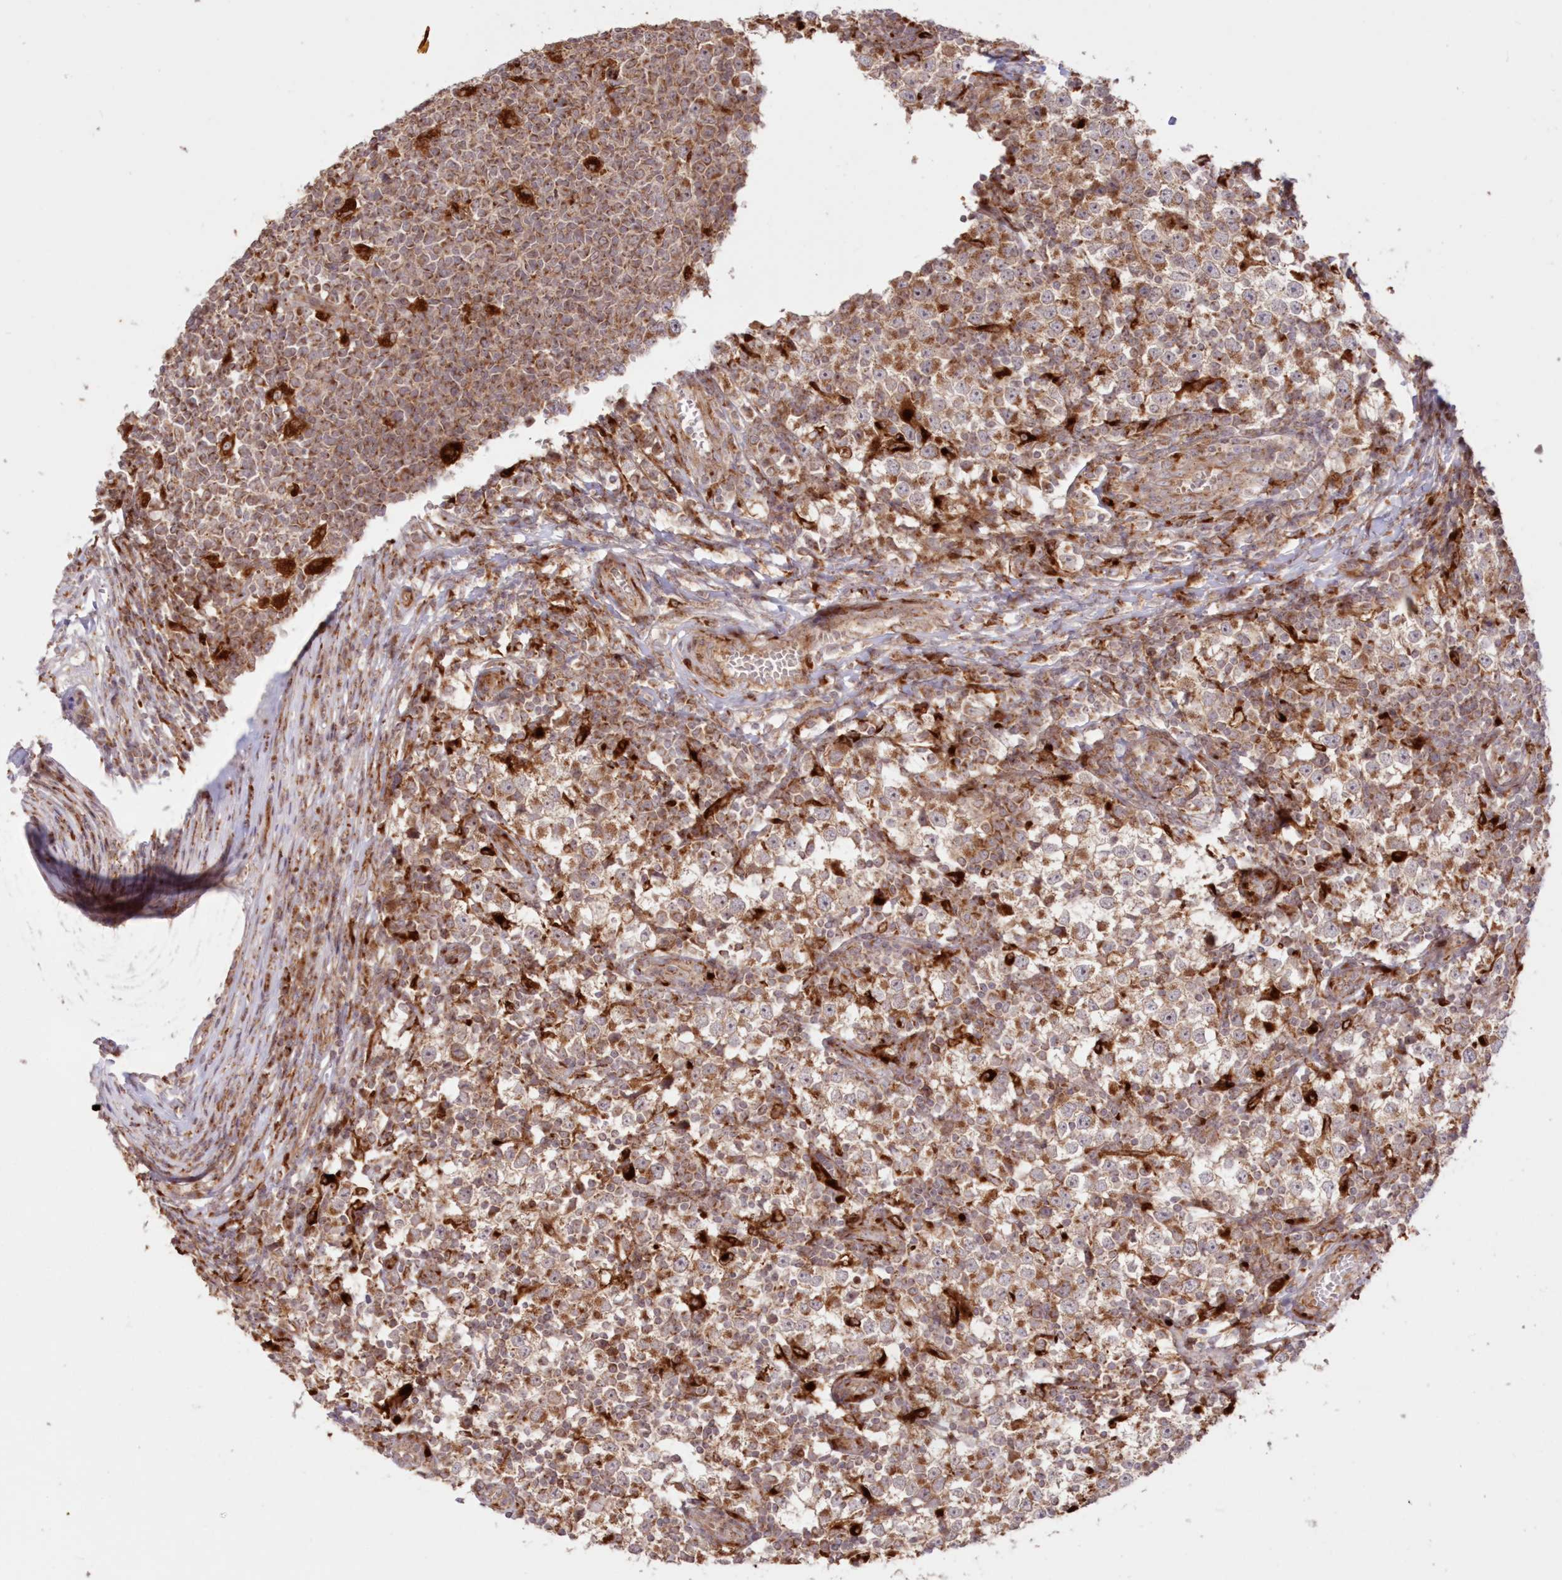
{"staining": {"intensity": "moderate", "quantity": ">75%", "location": "cytoplasmic/membranous"}, "tissue": "testis cancer", "cell_type": "Tumor cells", "image_type": "cancer", "snomed": [{"axis": "morphology", "description": "Seminoma, NOS"}, {"axis": "topography", "description": "Testis"}], "caption": "Testis seminoma stained with a protein marker demonstrates moderate staining in tumor cells.", "gene": "ABCC3", "patient": {"sex": "male", "age": 65}}